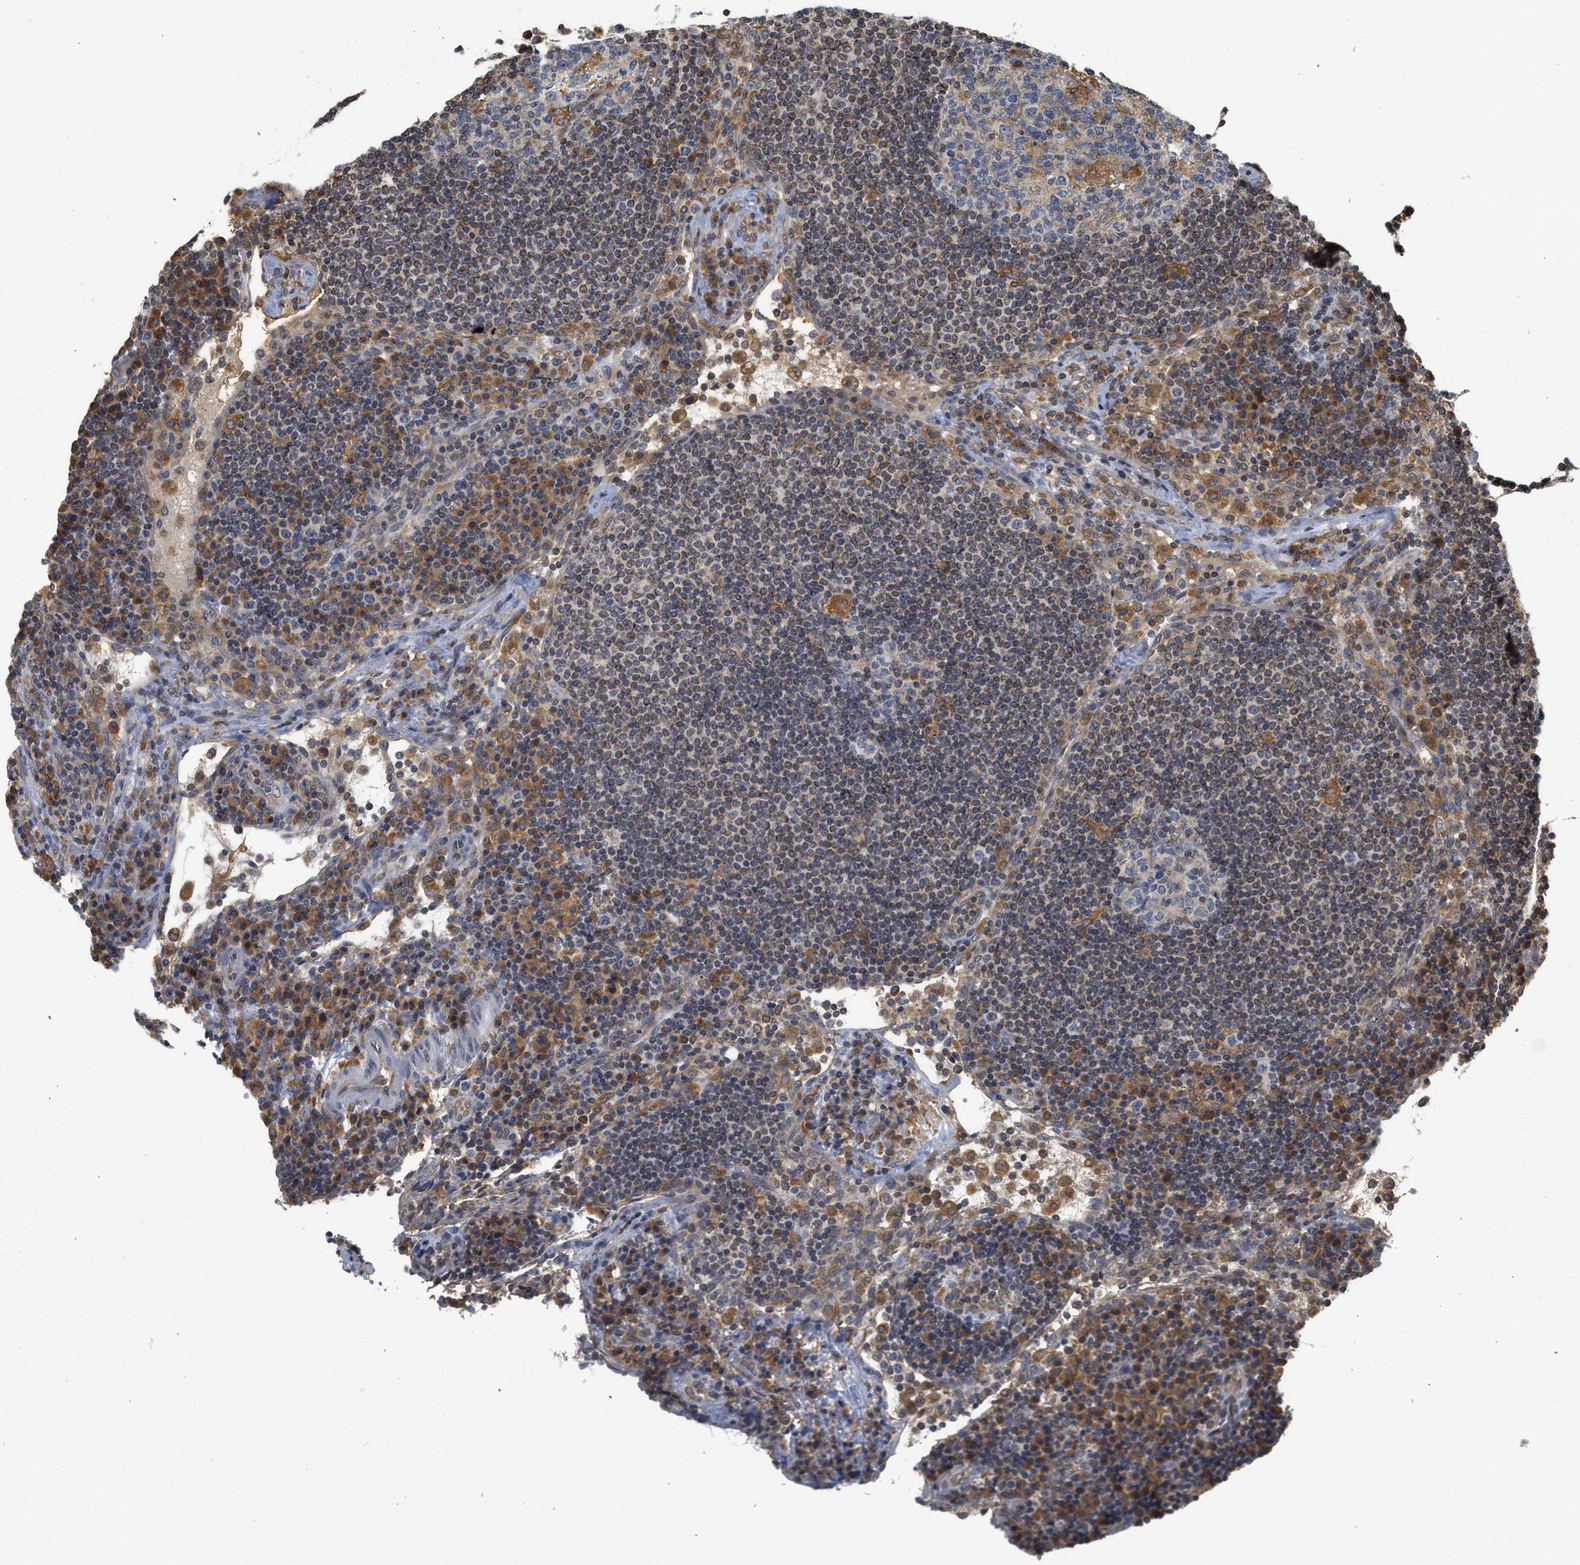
{"staining": {"intensity": "moderate", "quantity": "25%-75%", "location": "cytoplasmic/membranous"}, "tissue": "lymph node", "cell_type": "Germinal center cells", "image_type": "normal", "snomed": [{"axis": "morphology", "description": "Normal tissue, NOS"}, {"axis": "topography", "description": "Lymph node"}], "caption": "Normal lymph node demonstrates moderate cytoplasmic/membranous staining in approximately 25%-75% of germinal center cells.", "gene": "BCAP31", "patient": {"sex": "female", "age": 53}}